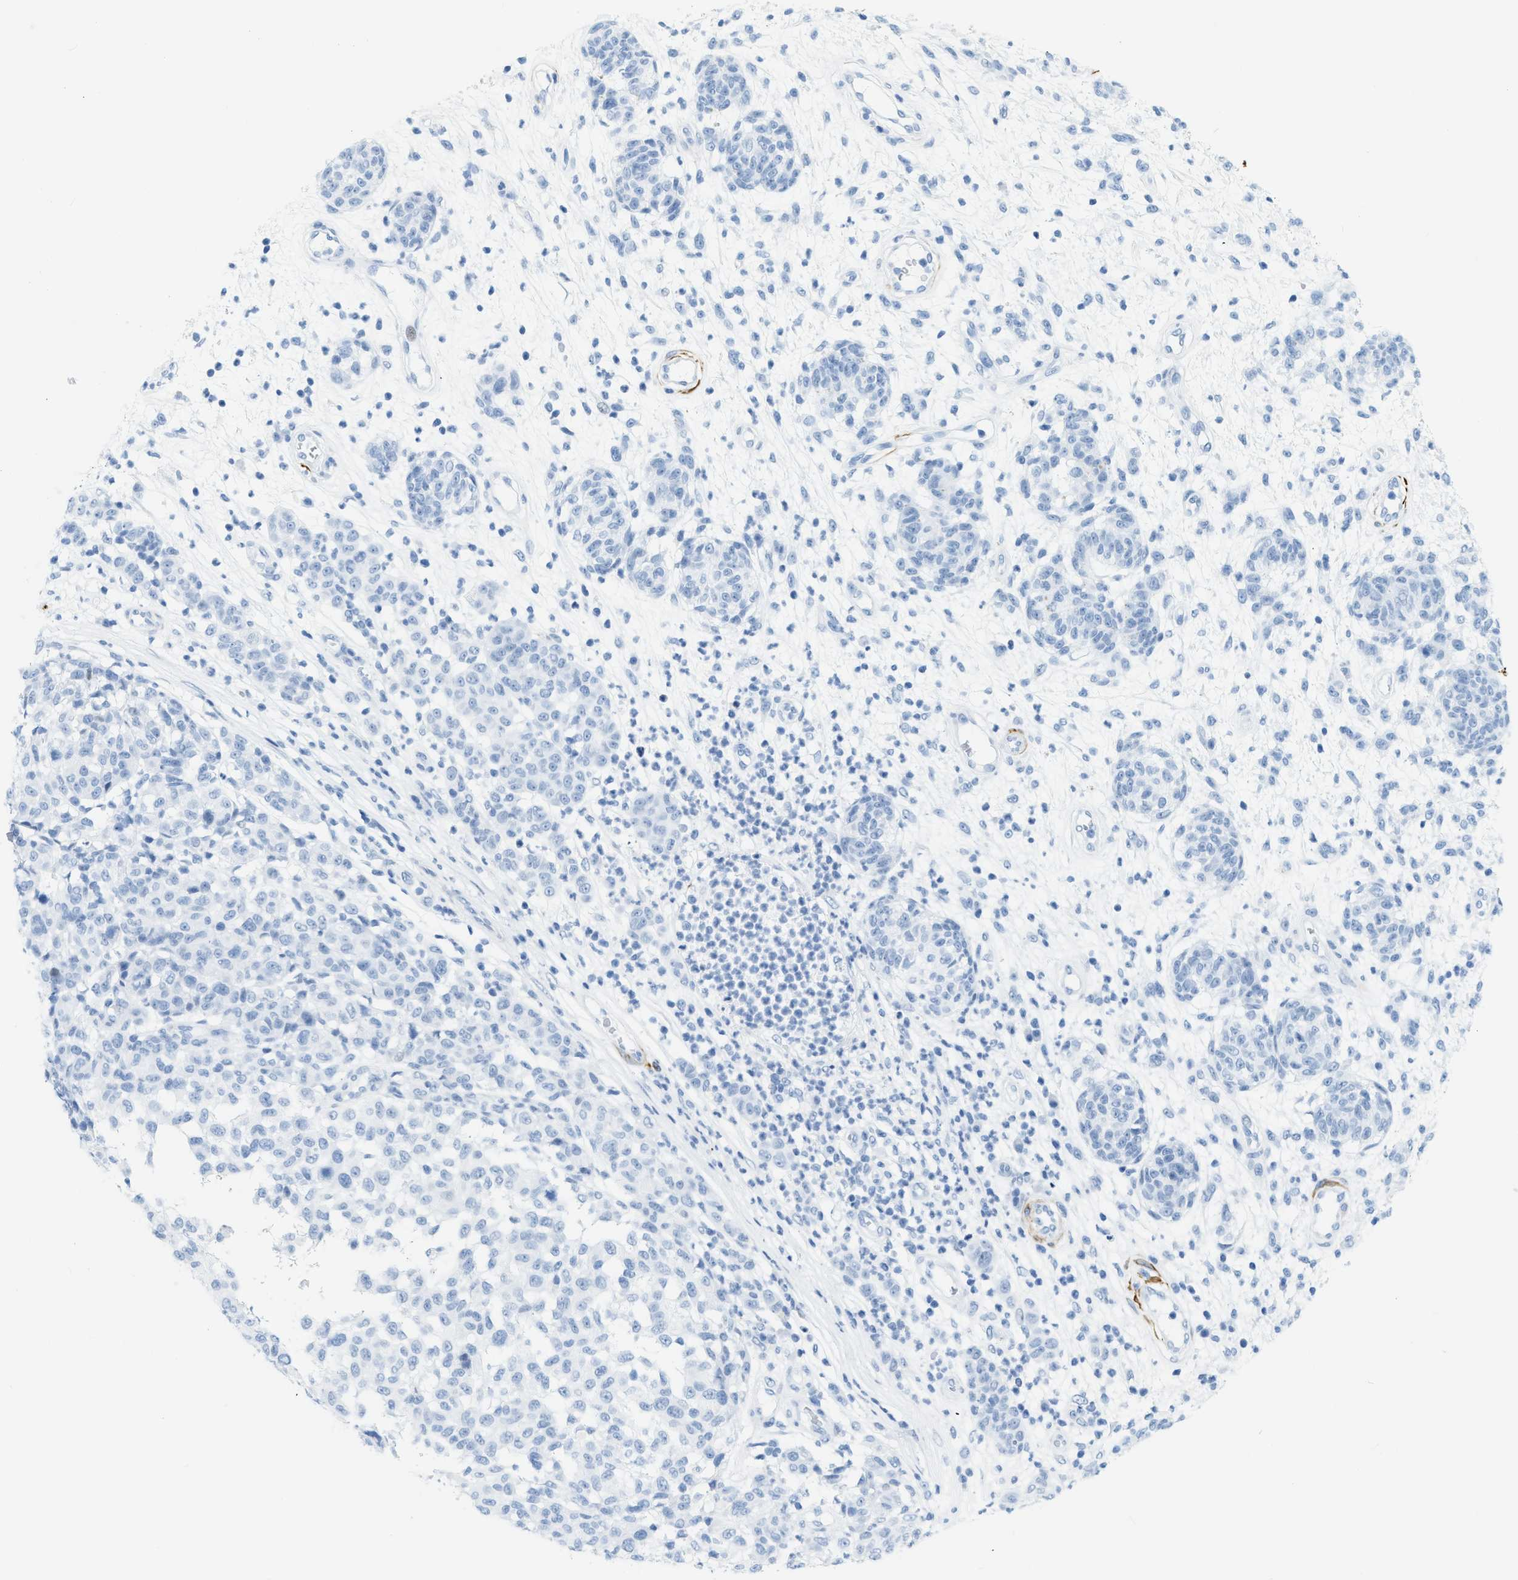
{"staining": {"intensity": "negative", "quantity": "none", "location": "none"}, "tissue": "melanoma", "cell_type": "Tumor cells", "image_type": "cancer", "snomed": [{"axis": "morphology", "description": "Malignant melanoma, NOS"}, {"axis": "topography", "description": "Skin"}], "caption": "This is an immunohistochemistry micrograph of human malignant melanoma. There is no positivity in tumor cells.", "gene": "DES", "patient": {"sex": "male", "age": 59}}